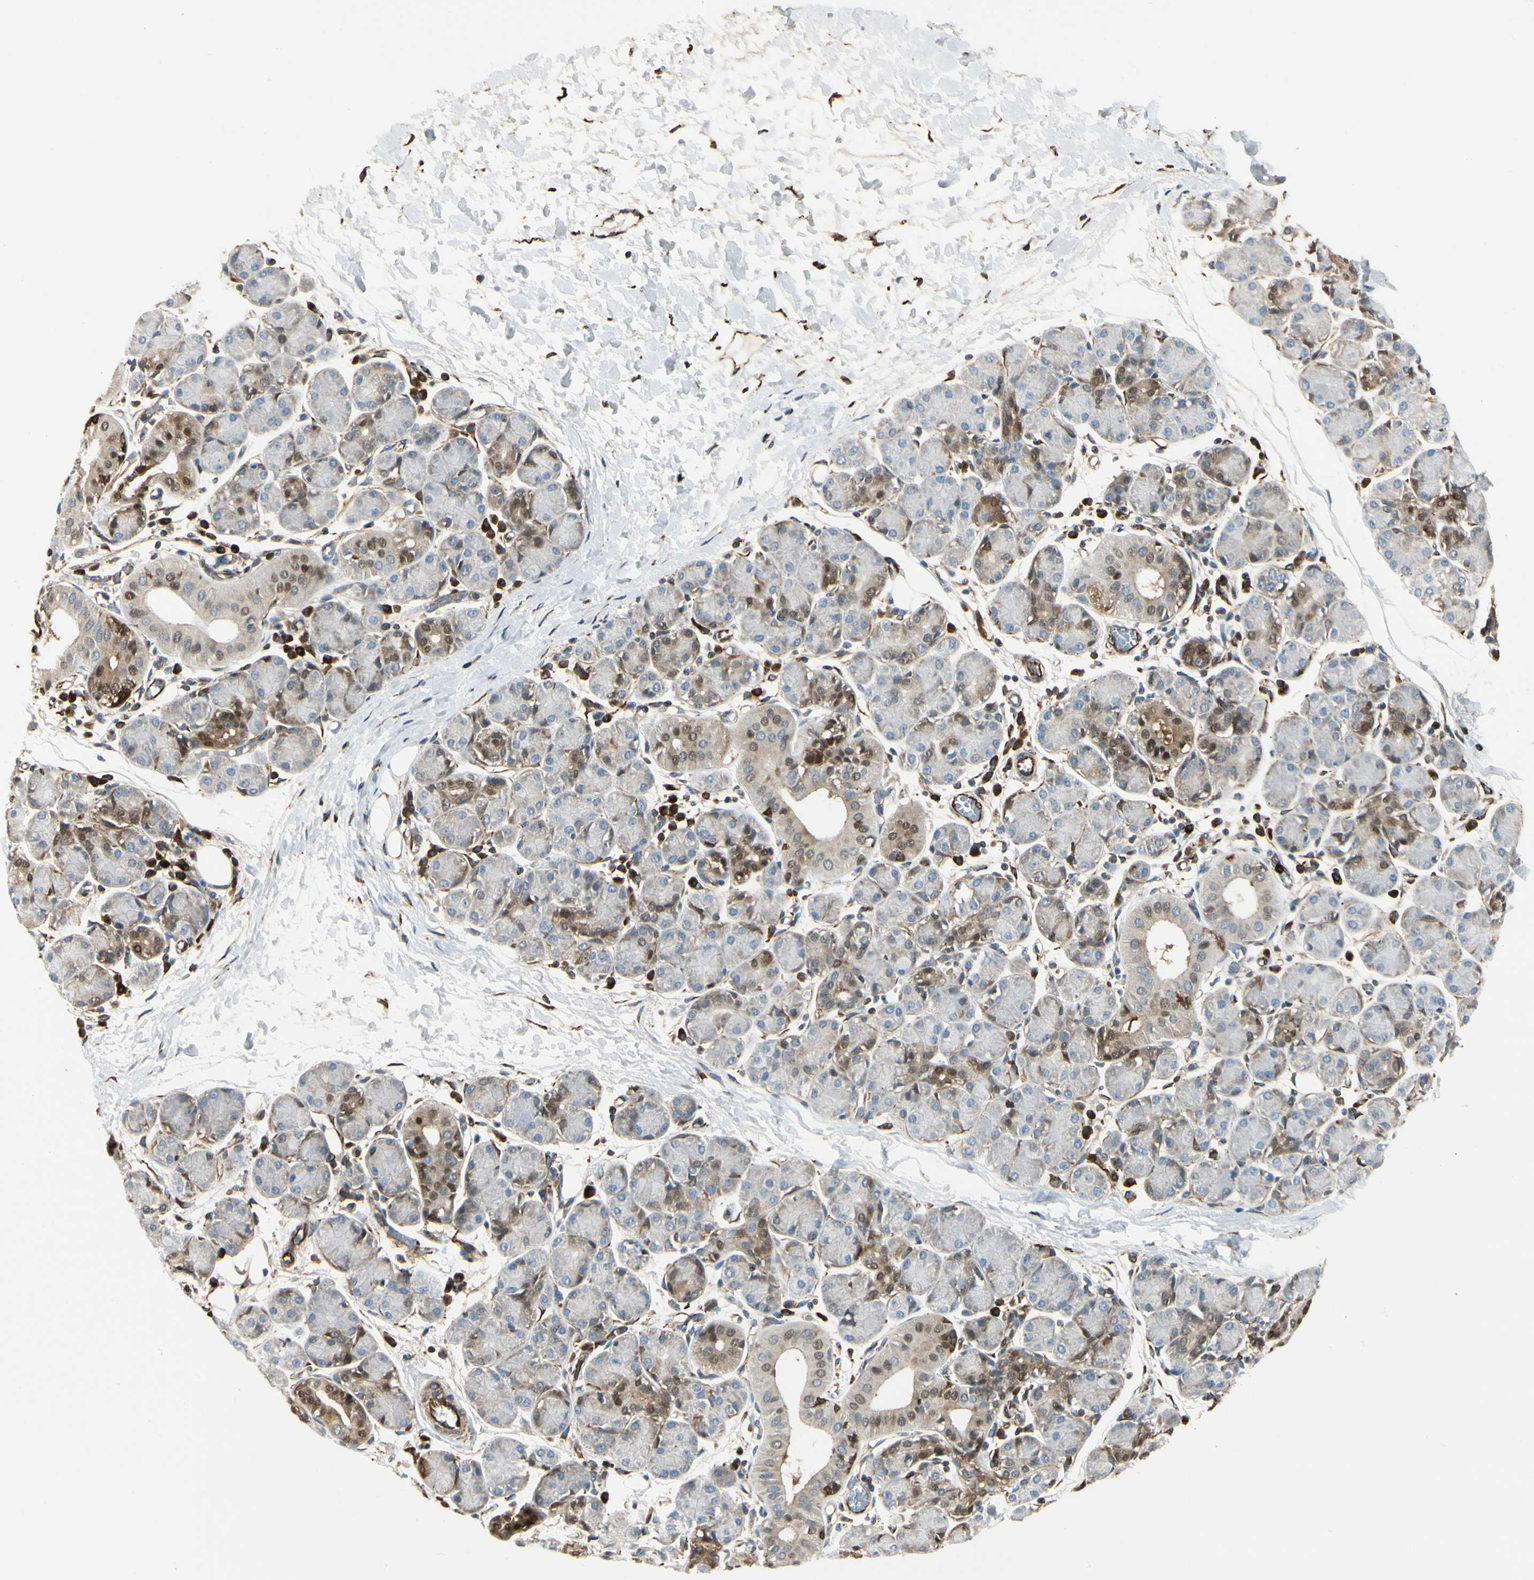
{"staining": {"intensity": "moderate", "quantity": "<25%", "location": "cytoplasmic/membranous,nuclear"}, "tissue": "salivary gland", "cell_type": "Glandular cells", "image_type": "normal", "snomed": [{"axis": "morphology", "description": "Normal tissue, NOS"}, {"axis": "morphology", "description": "Inflammation, NOS"}, {"axis": "topography", "description": "Lymph node"}, {"axis": "topography", "description": "Salivary gland"}], "caption": "The micrograph reveals a brown stain indicating the presence of a protein in the cytoplasmic/membranous,nuclear of glandular cells in salivary gland.", "gene": "FTH1", "patient": {"sex": "male", "age": 3}}